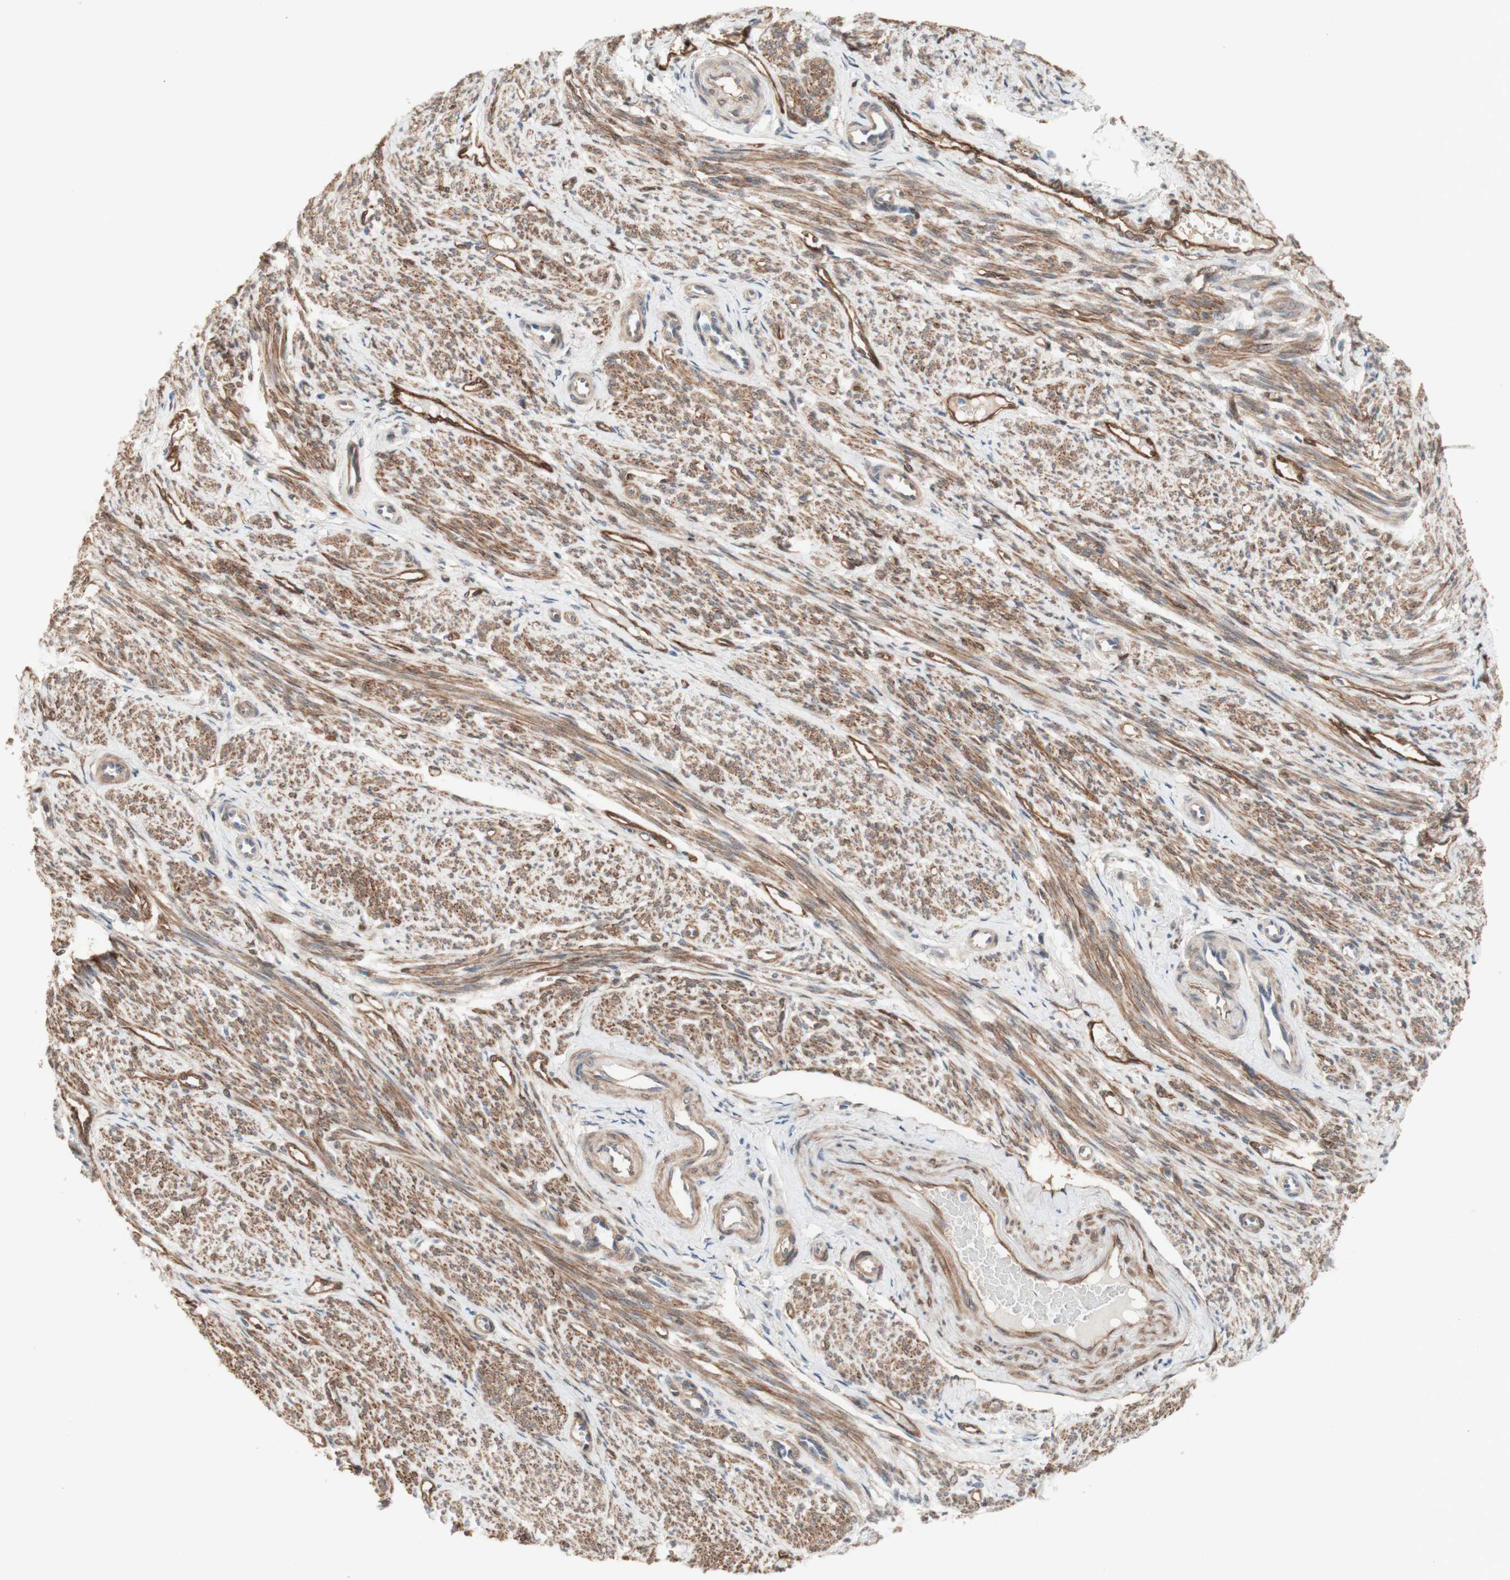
{"staining": {"intensity": "moderate", "quantity": ">75%", "location": "cytoplasmic/membranous"}, "tissue": "smooth muscle", "cell_type": "Smooth muscle cells", "image_type": "normal", "snomed": [{"axis": "morphology", "description": "Normal tissue, NOS"}, {"axis": "topography", "description": "Smooth muscle"}], "caption": "The micrograph demonstrates staining of benign smooth muscle, revealing moderate cytoplasmic/membranous protein expression (brown color) within smooth muscle cells. (Brightfield microscopy of DAB IHC at high magnification).", "gene": "CNN3", "patient": {"sex": "female", "age": 65}}